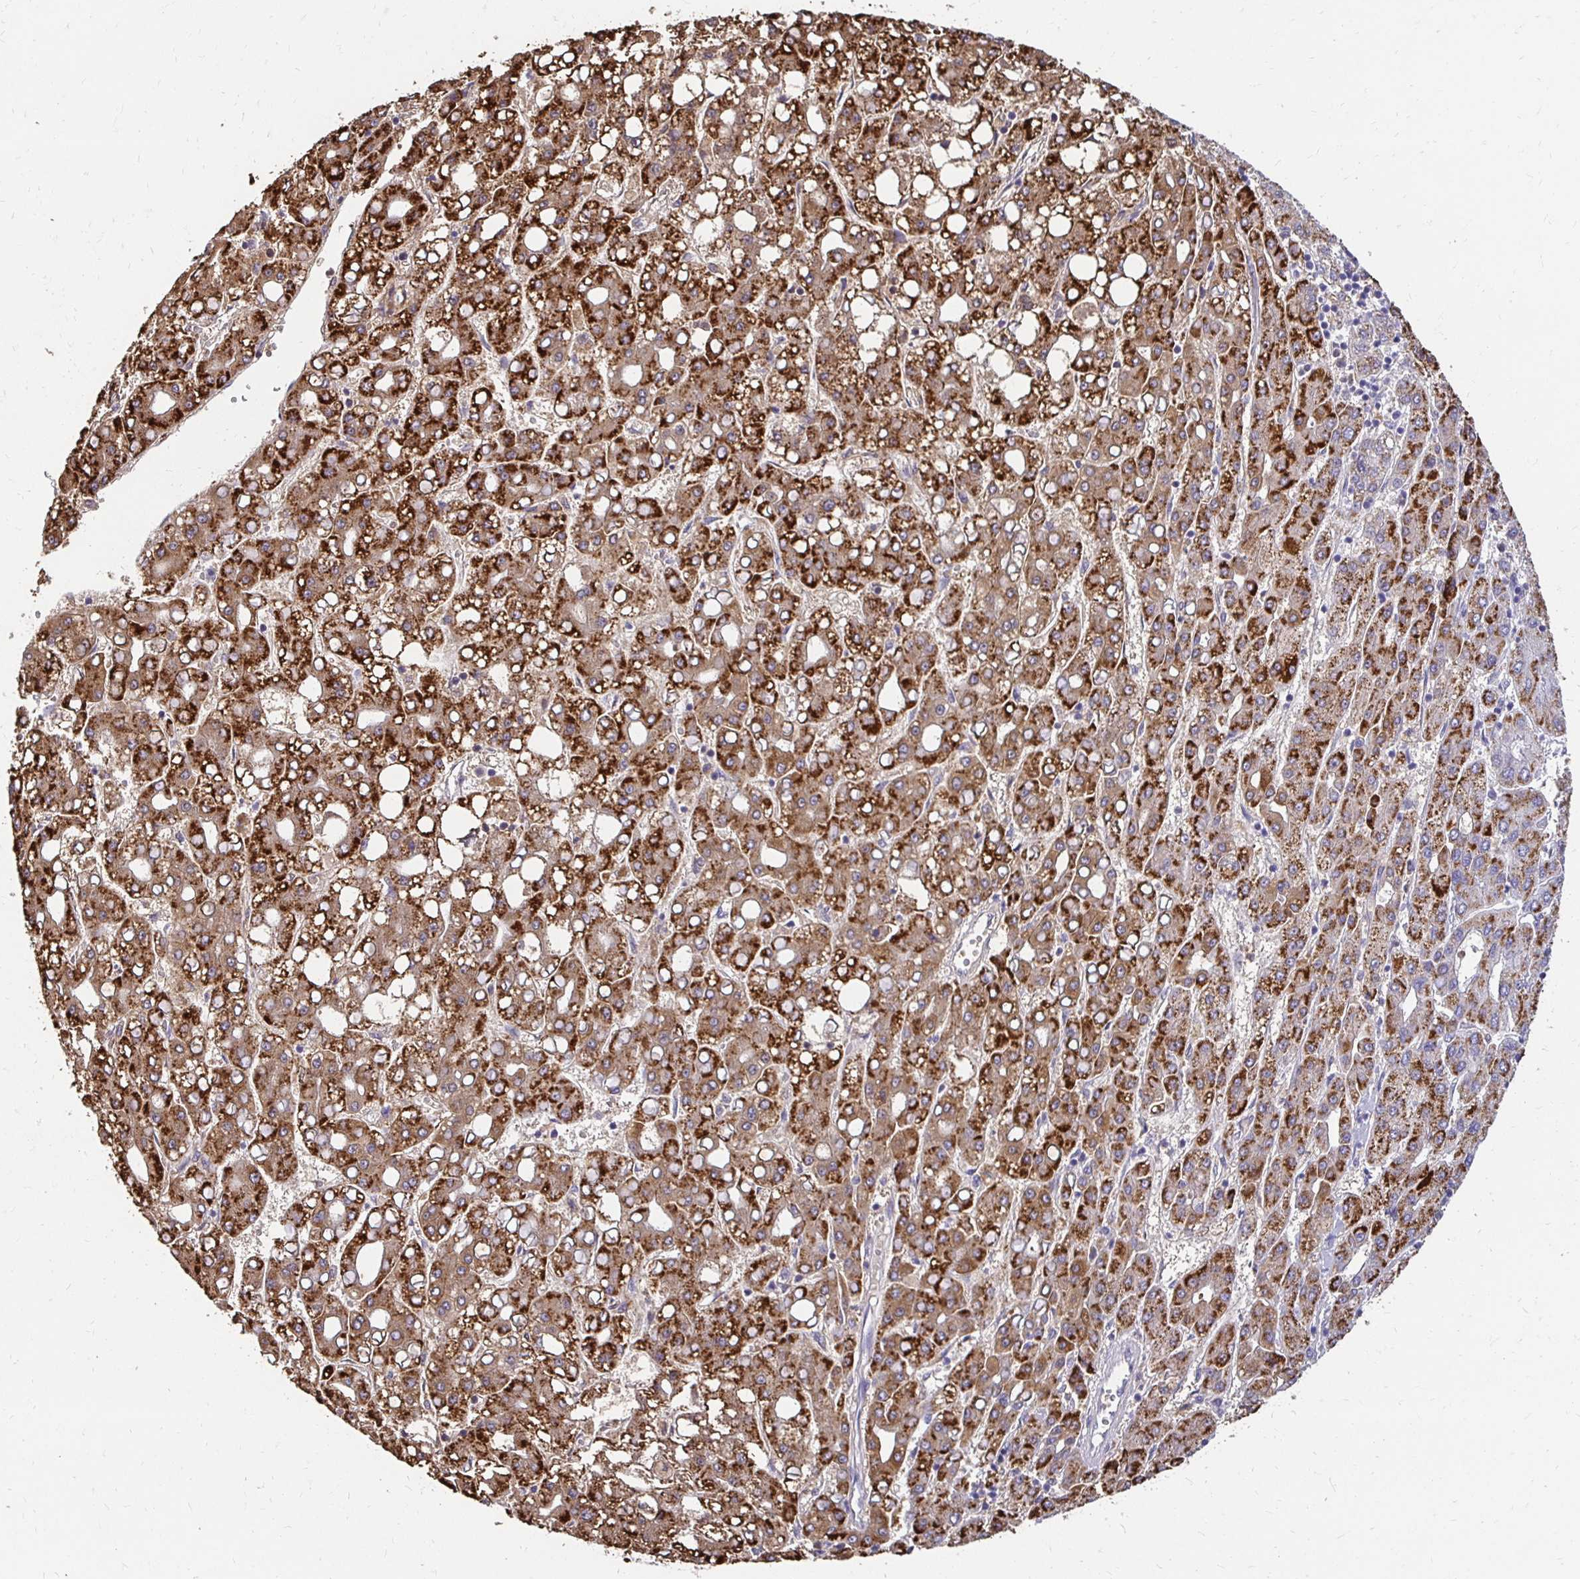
{"staining": {"intensity": "strong", "quantity": ">75%", "location": "cytoplasmic/membranous"}, "tissue": "liver cancer", "cell_type": "Tumor cells", "image_type": "cancer", "snomed": [{"axis": "morphology", "description": "Carcinoma, Hepatocellular, NOS"}, {"axis": "topography", "description": "Liver"}], "caption": "A micrograph of human hepatocellular carcinoma (liver) stained for a protein demonstrates strong cytoplasmic/membranous brown staining in tumor cells.", "gene": "GK2", "patient": {"sex": "male", "age": 65}}